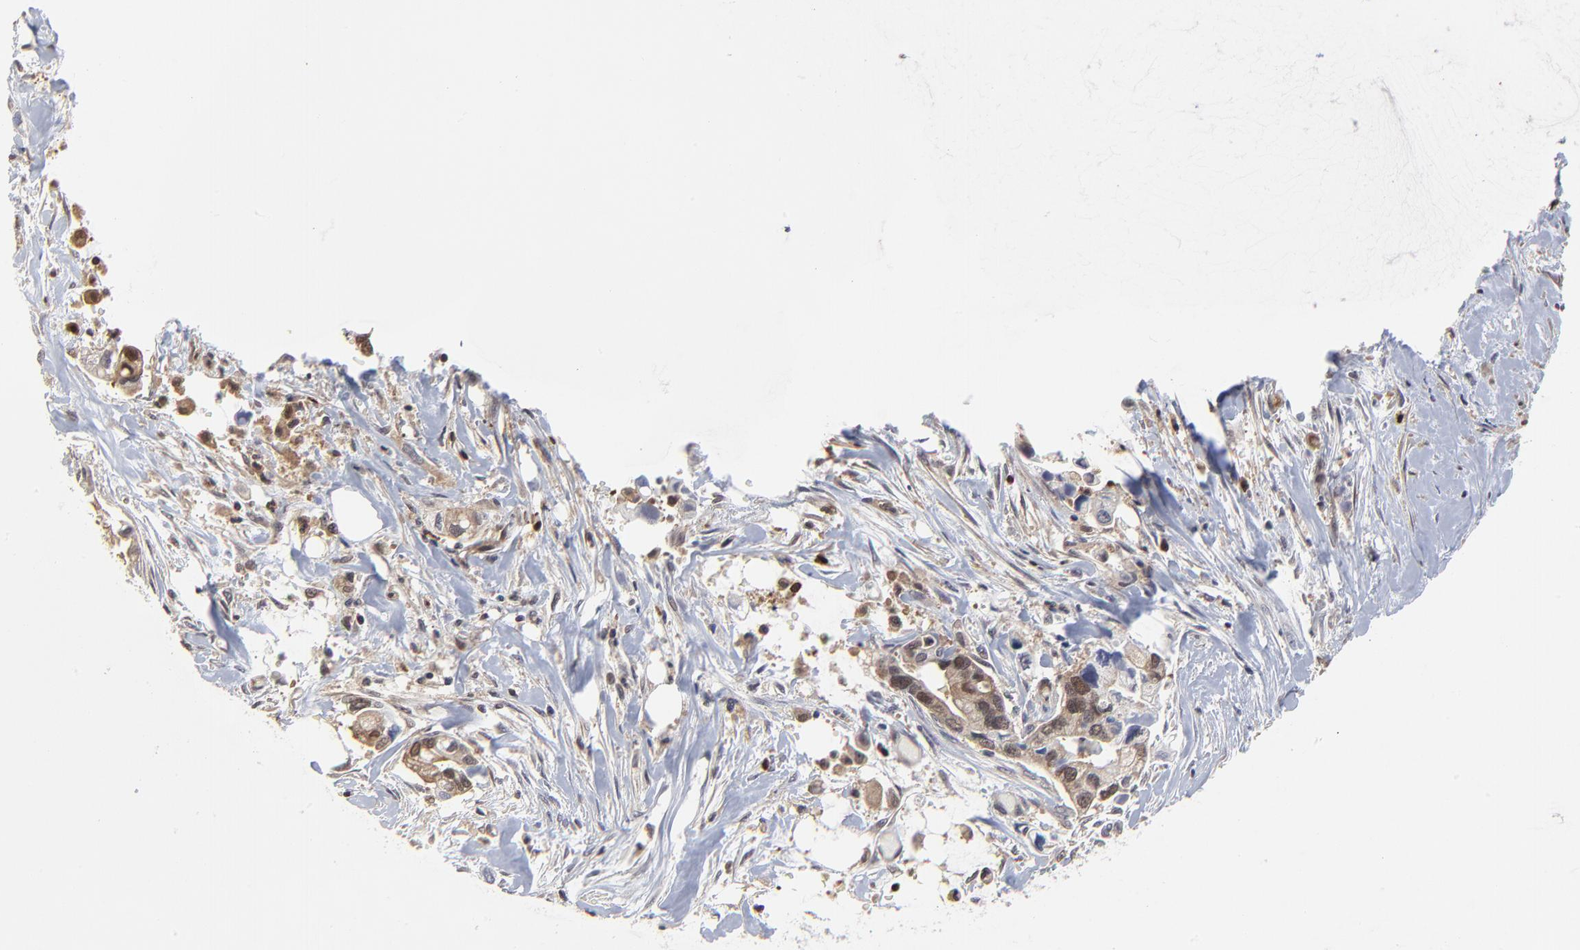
{"staining": {"intensity": "weak", "quantity": "25%-75%", "location": "cytoplasmic/membranous,nuclear"}, "tissue": "pancreatic cancer", "cell_type": "Tumor cells", "image_type": "cancer", "snomed": [{"axis": "morphology", "description": "Adenocarcinoma, NOS"}, {"axis": "topography", "description": "Pancreas"}], "caption": "DAB (3,3'-diaminobenzidine) immunohistochemical staining of human pancreatic cancer (adenocarcinoma) displays weak cytoplasmic/membranous and nuclear protein staining in about 25%-75% of tumor cells.", "gene": "CASP3", "patient": {"sex": "male", "age": 70}}